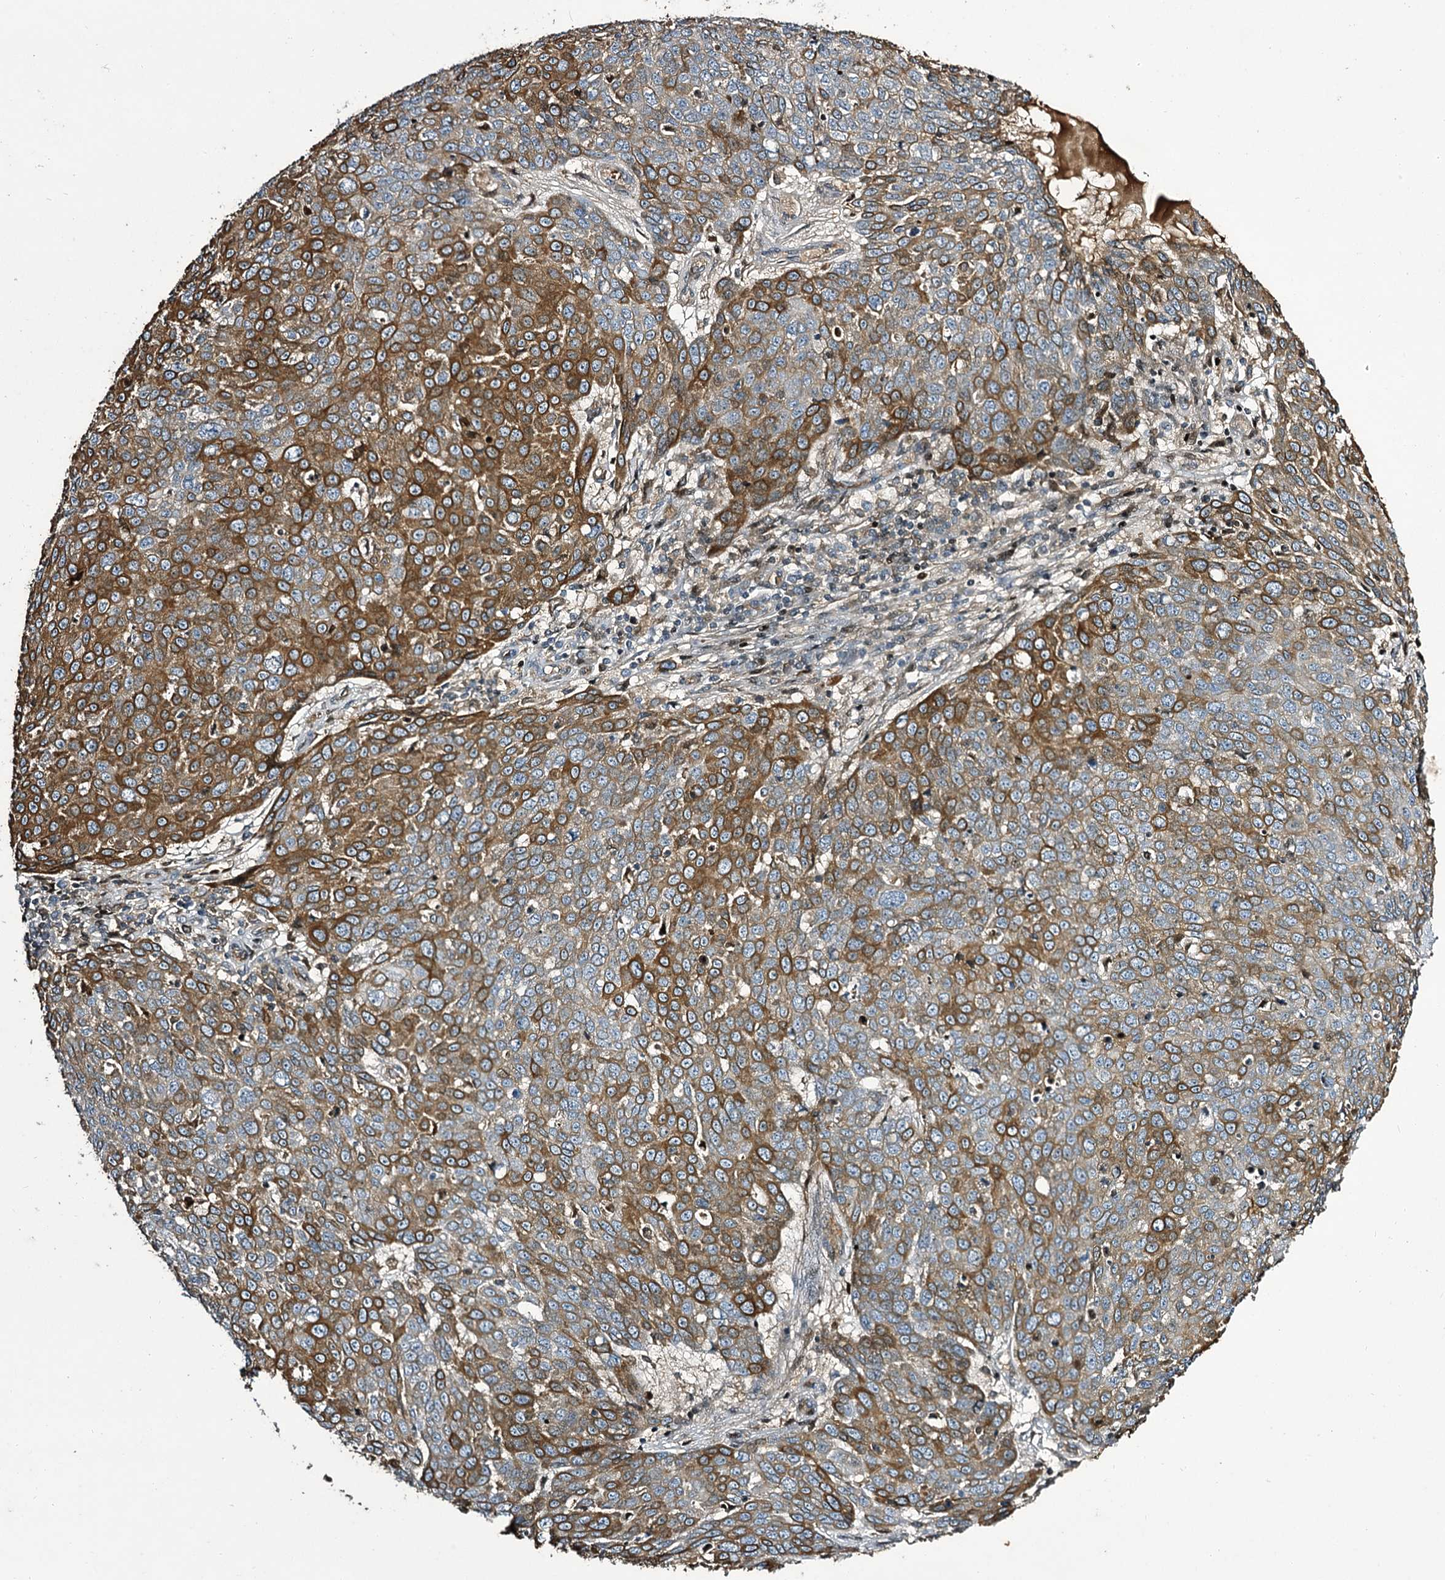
{"staining": {"intensity": "strong", "quantity": ">75%", "location": "cytoplasmic/membranous"}, "tissue": "skin cancer", "cell_type": "Tumor cells", "image_type": "cancer", "snomed": [{"axis": "morphology", "description": "Squamous cell carcinoma, NOS"}, {"axis": "topography", "description": "Skin"}], "caption": "Squamous cell carcinoma (skin) tissue exhibits strong cytoplasmic/membranous staining in approximately >75% of tumor cells, visualized by immunohistochemistry.", "gene": "ITFG2", "patient": {"sex": "male", "age": 71}}